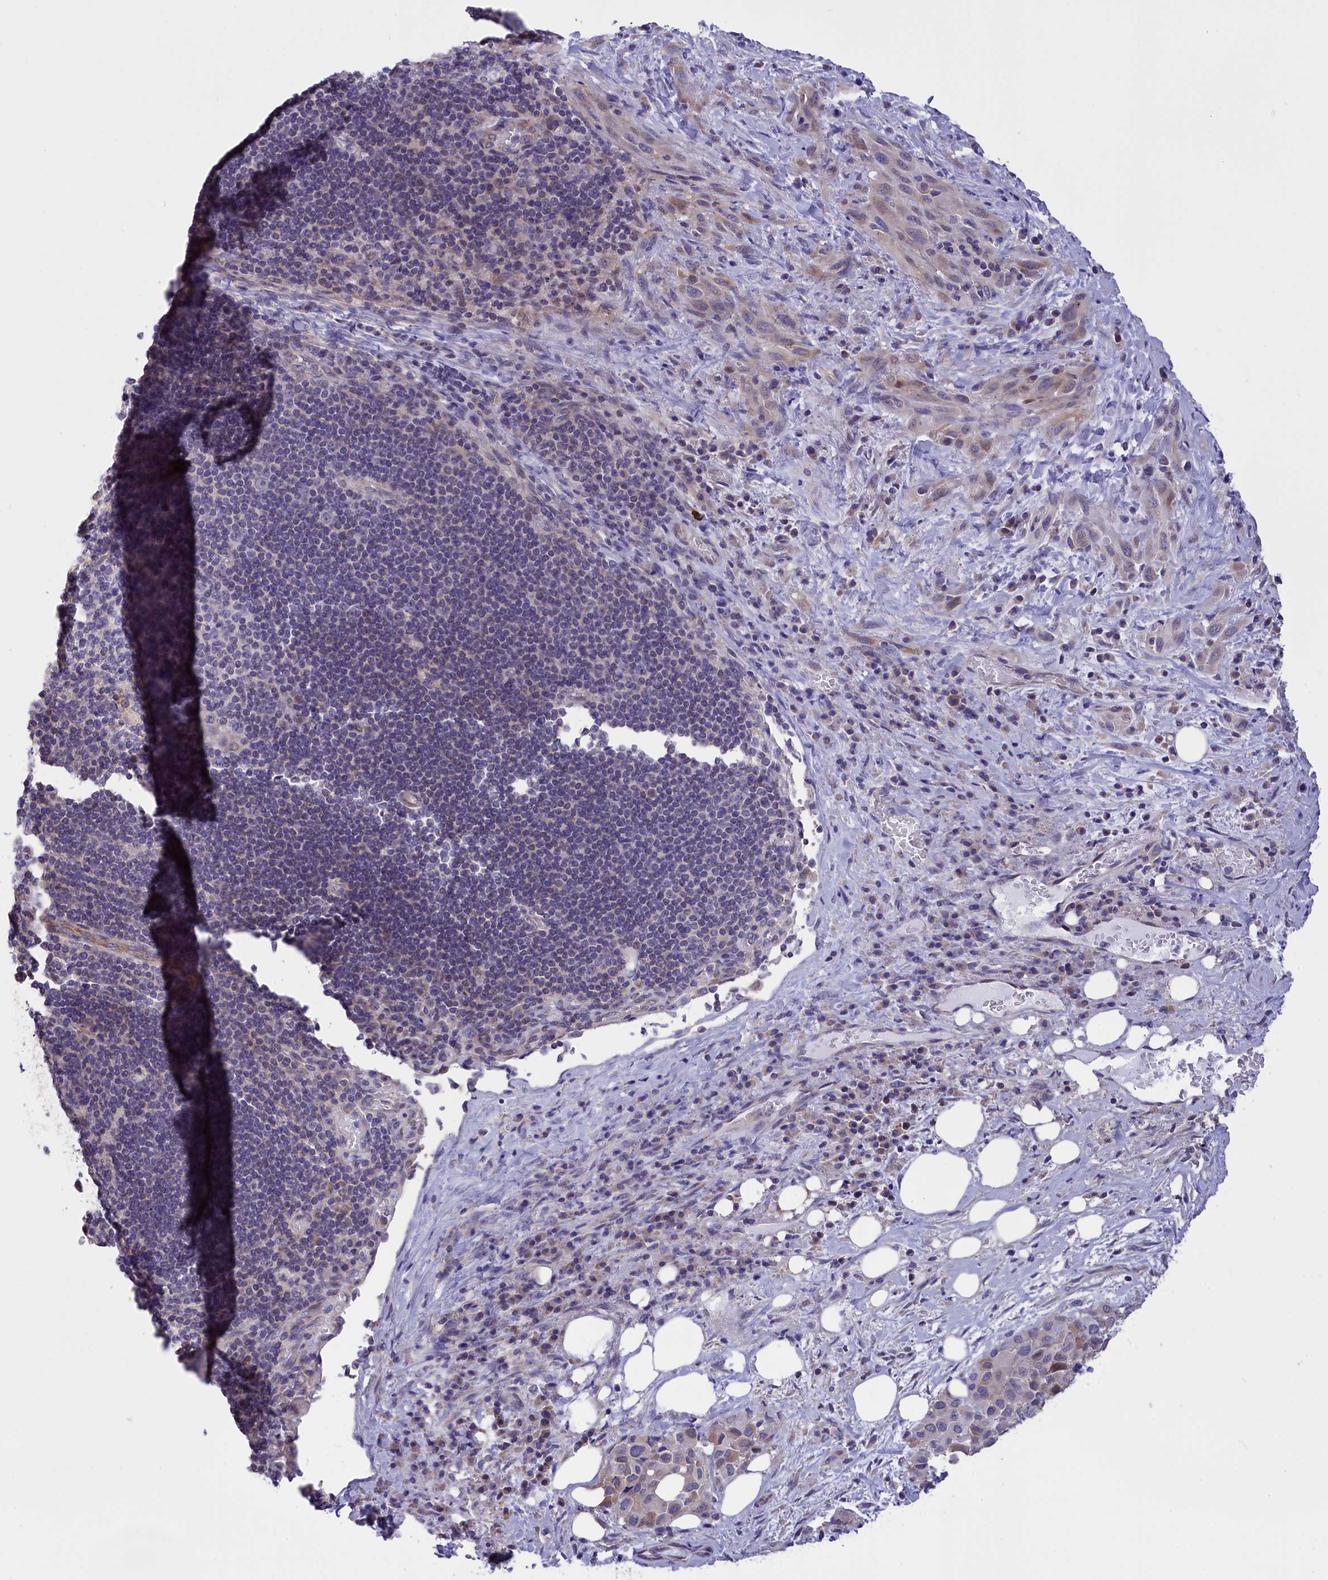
{"staining": {"intensity": "moderate", "quantity": "<25%", "location": "cytoplasmic/membranous"}, "tissue": "melanoma", "cell_type": "Tumor cells", "image_type": "cancer", "snomed": [{"axis": "morphology", "description": "Malignant melanoma, Metastatic site"}, {"axis": "topography", "description": "Skin"}], "caption": "Approximately <25% of tumor cells in malignant melanoma (metastatic site) show moderate cytoplasmic/membranous protein staining as visualized by brown immunohistochemical staining.", "gene": "CYP2U1", "patient": {"sex": "female", "age": 81}}